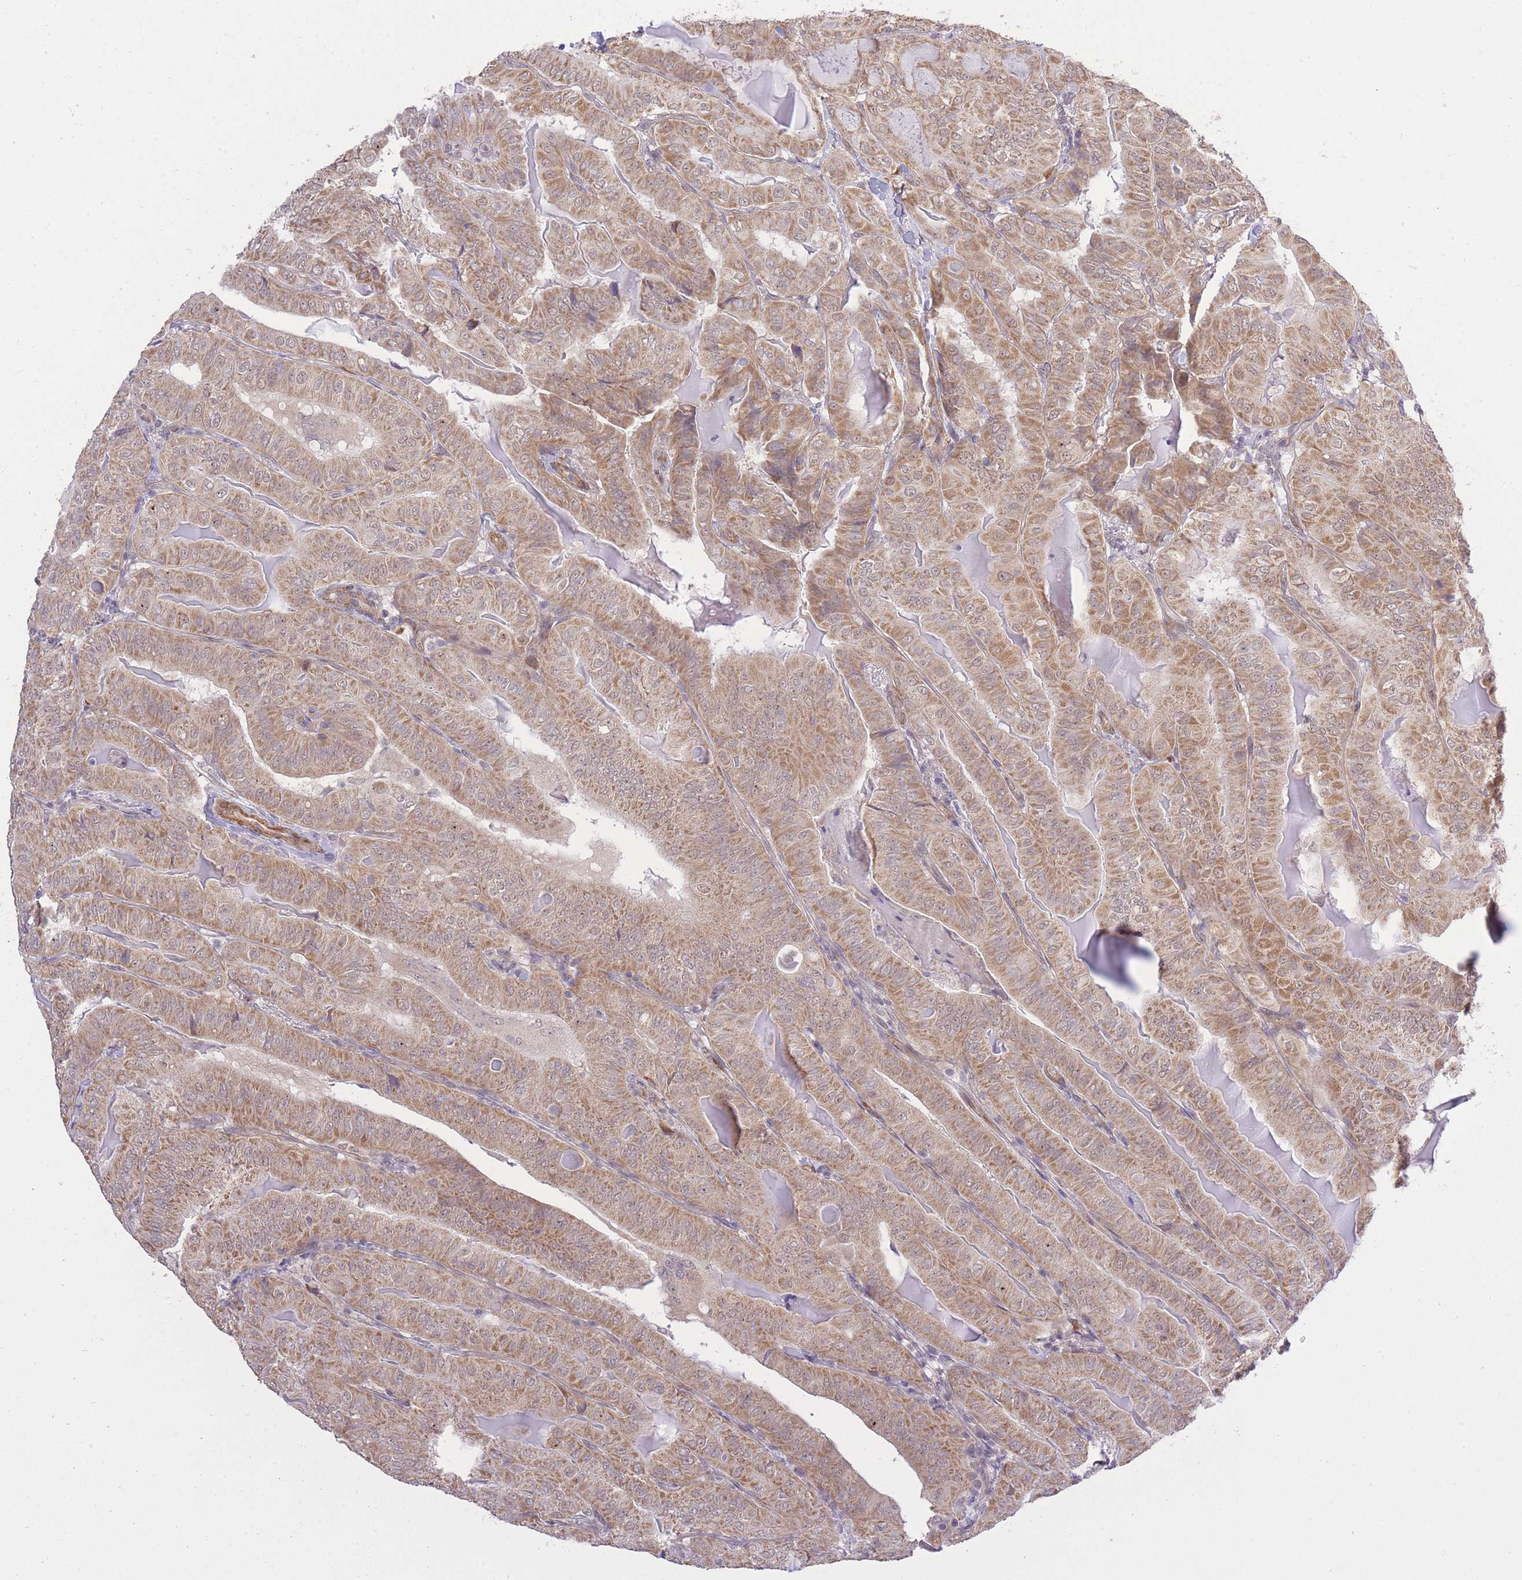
{"staining": {"intensity": "moderate", "quantity": ">75%", "location": "cytoplasmic/membranous"}, "tissue": "thyroid cancer", "cell_type": "Tumor cells", "image_type": "cancer", "snomed": [{"axis": "morphology", "description": "Papillary adenocarcinoma, NOS"}, {"axis": "topography", "description": "Thyroid gland"}], "caption": "A brown stain highlights moderate cytoplasmic/membranous positivity of a protein in thyroid cancer (papillary adenocarcinoma) tumor cells.", "gene": "ELOA2", "patient": {"sex": "female", "age": 68}}